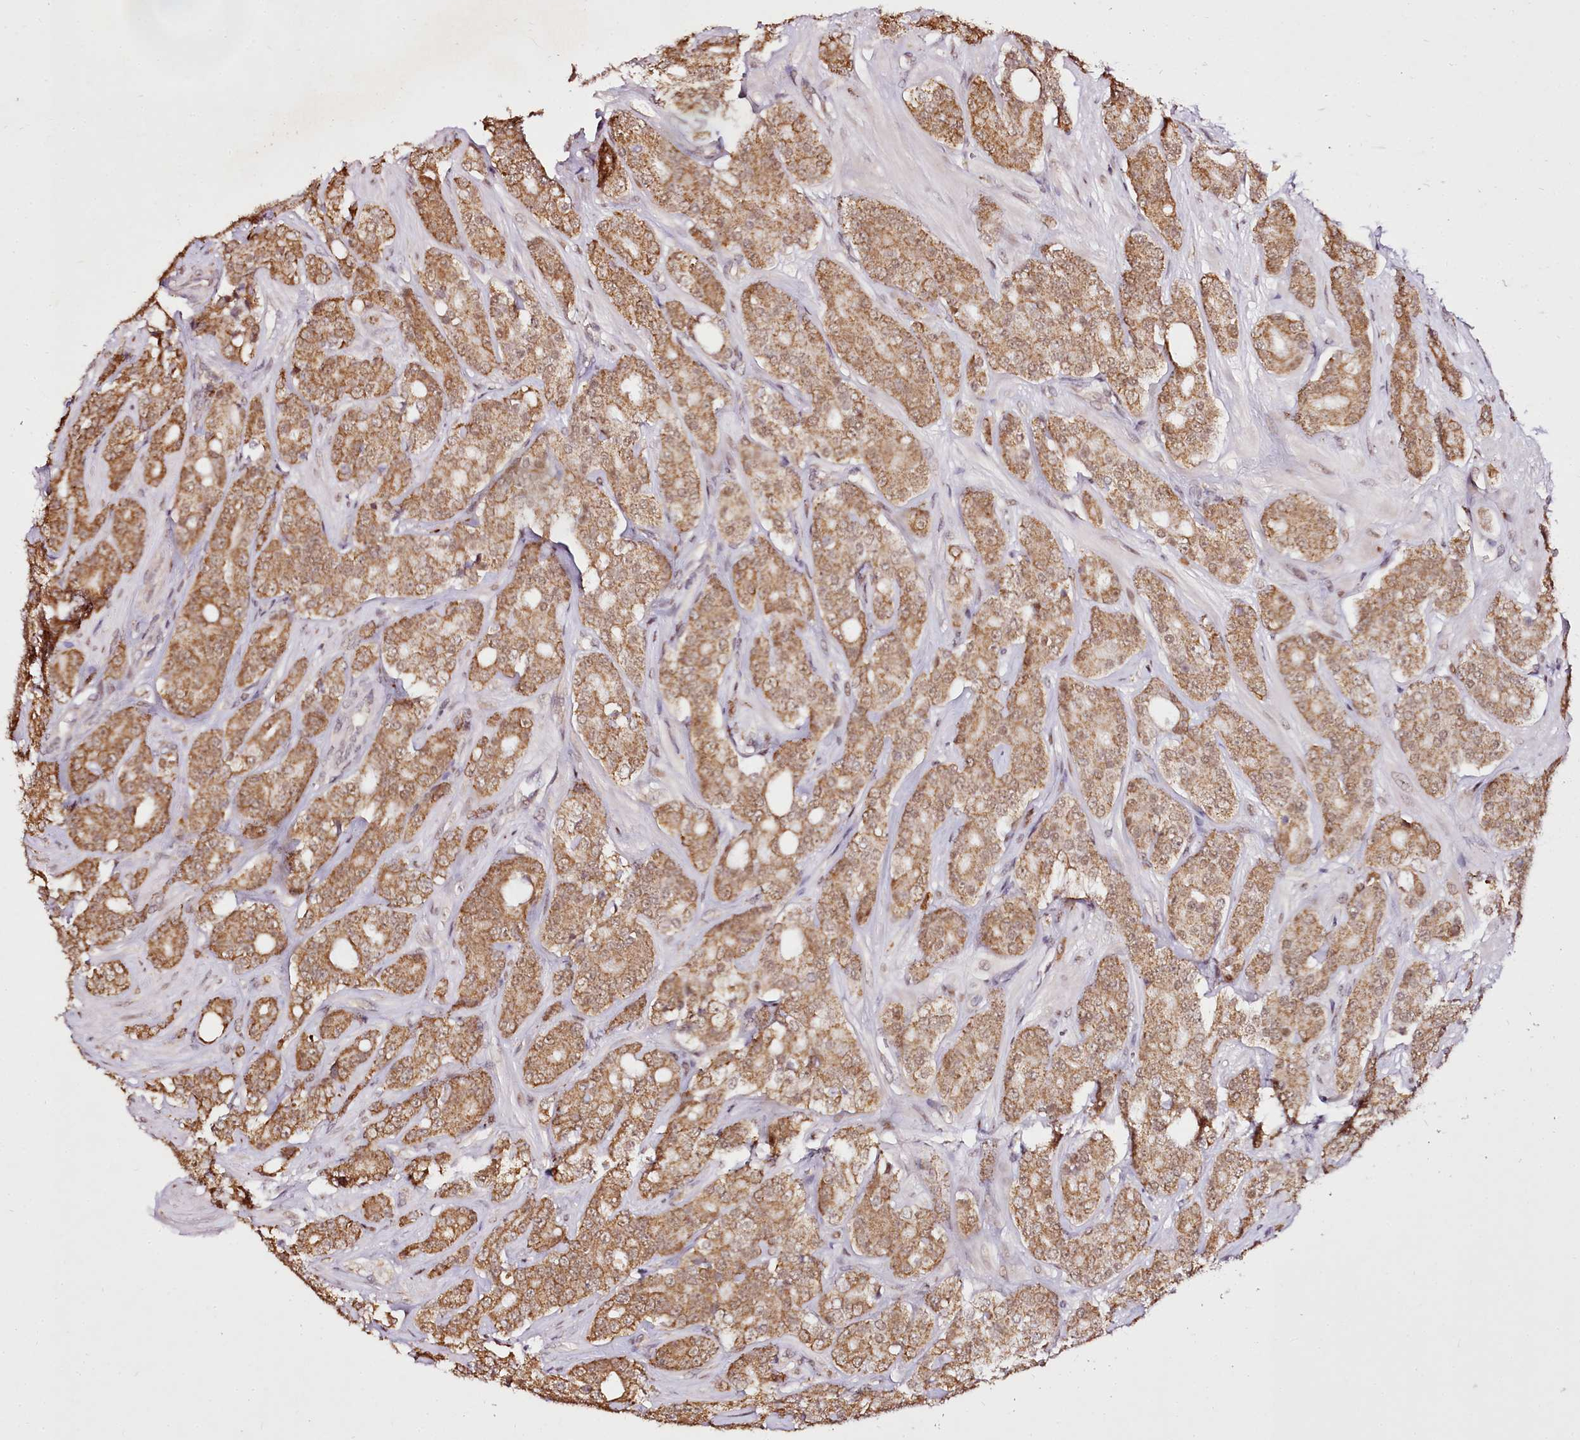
{"staining": {"intensity": "moderate", "quantity": ">75%", "location": "cytoplasmic/membranous"}, "tissue": "prostate cancer", "cell_type": "Tumor cells", "image_type": "cancer", "snomed": [{"axis": "morphology", "description": "Adenocarcinoma, High grade"}, {"axis": "topography", "description": "Prostate"}], "caption": "IHC (DAB) staining of human prostate adenocarcinoma (high-grade) shows moderate cytoplasmic/membranous protein positivity in about >75% of tumor cells. The protein is stained brown, and the nuclei are stained in blue (DAB (3,3'-diaminobenzidine) IHC with brightfield microscopy, high magnification).", "gene": "EDIL3", "patient": {"sex": "male", "age": 62}}